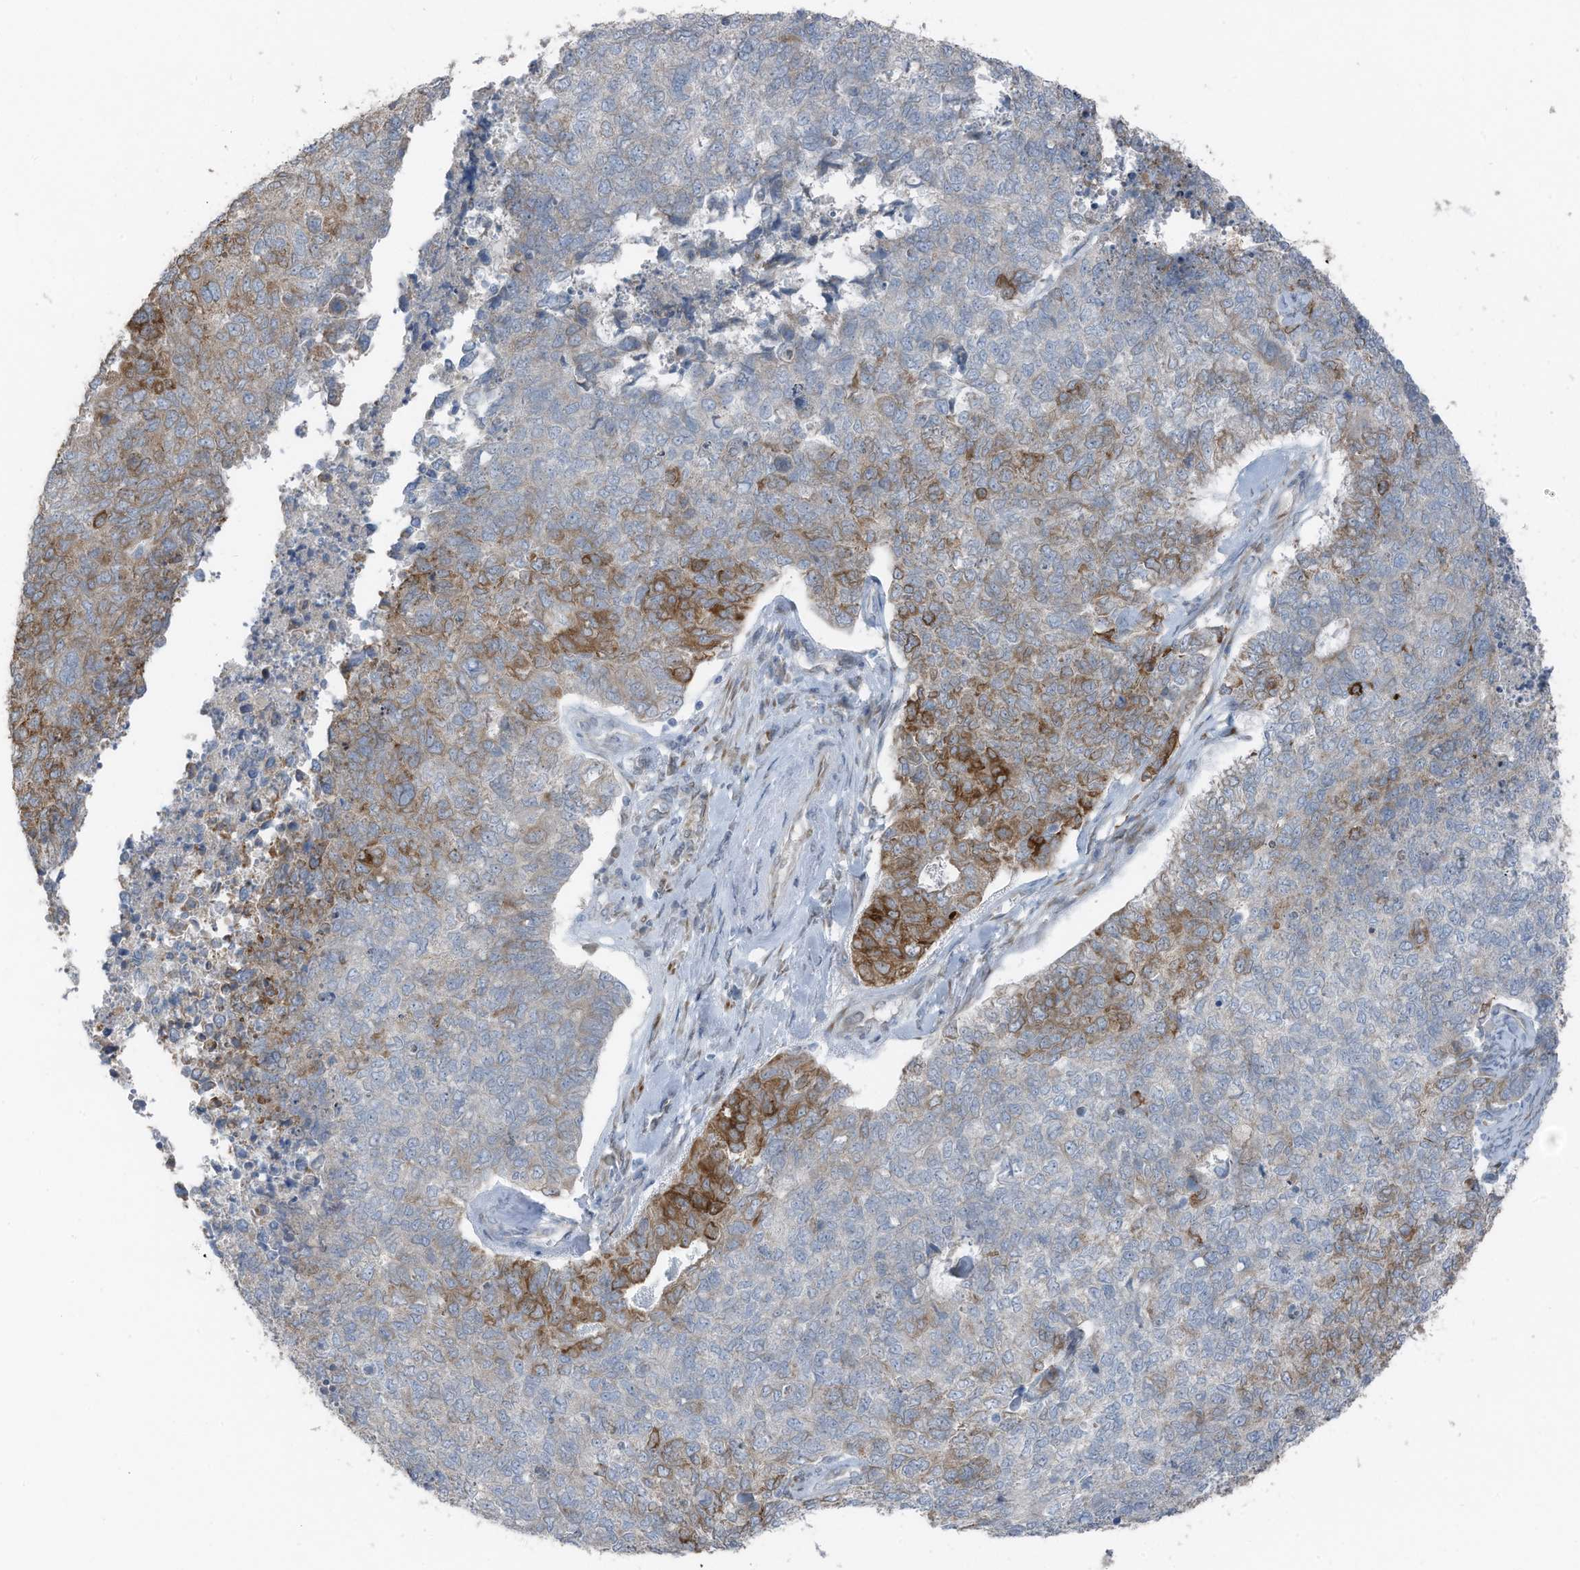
{"staining": {"intensity": "moderate", "quantity": "<25%", "location": "cytoplasmic/membranous"}, "tissue": "cervical cancer", "cell_type": "Tumor cells", "image_type": "cancer", "snomed": [{"axis": "morphology", "description": "Squamous cell carcinoma, NOS"}, {"axis": "topography", "description": "Cervix"}], "caption": "Squamous cell carcinoma (cervical) stained with a protein marker demonstrates moderate staining in tumor cells.", "gene": "ARHGEF33", "patient": {"sex": "female", "age": 63}}